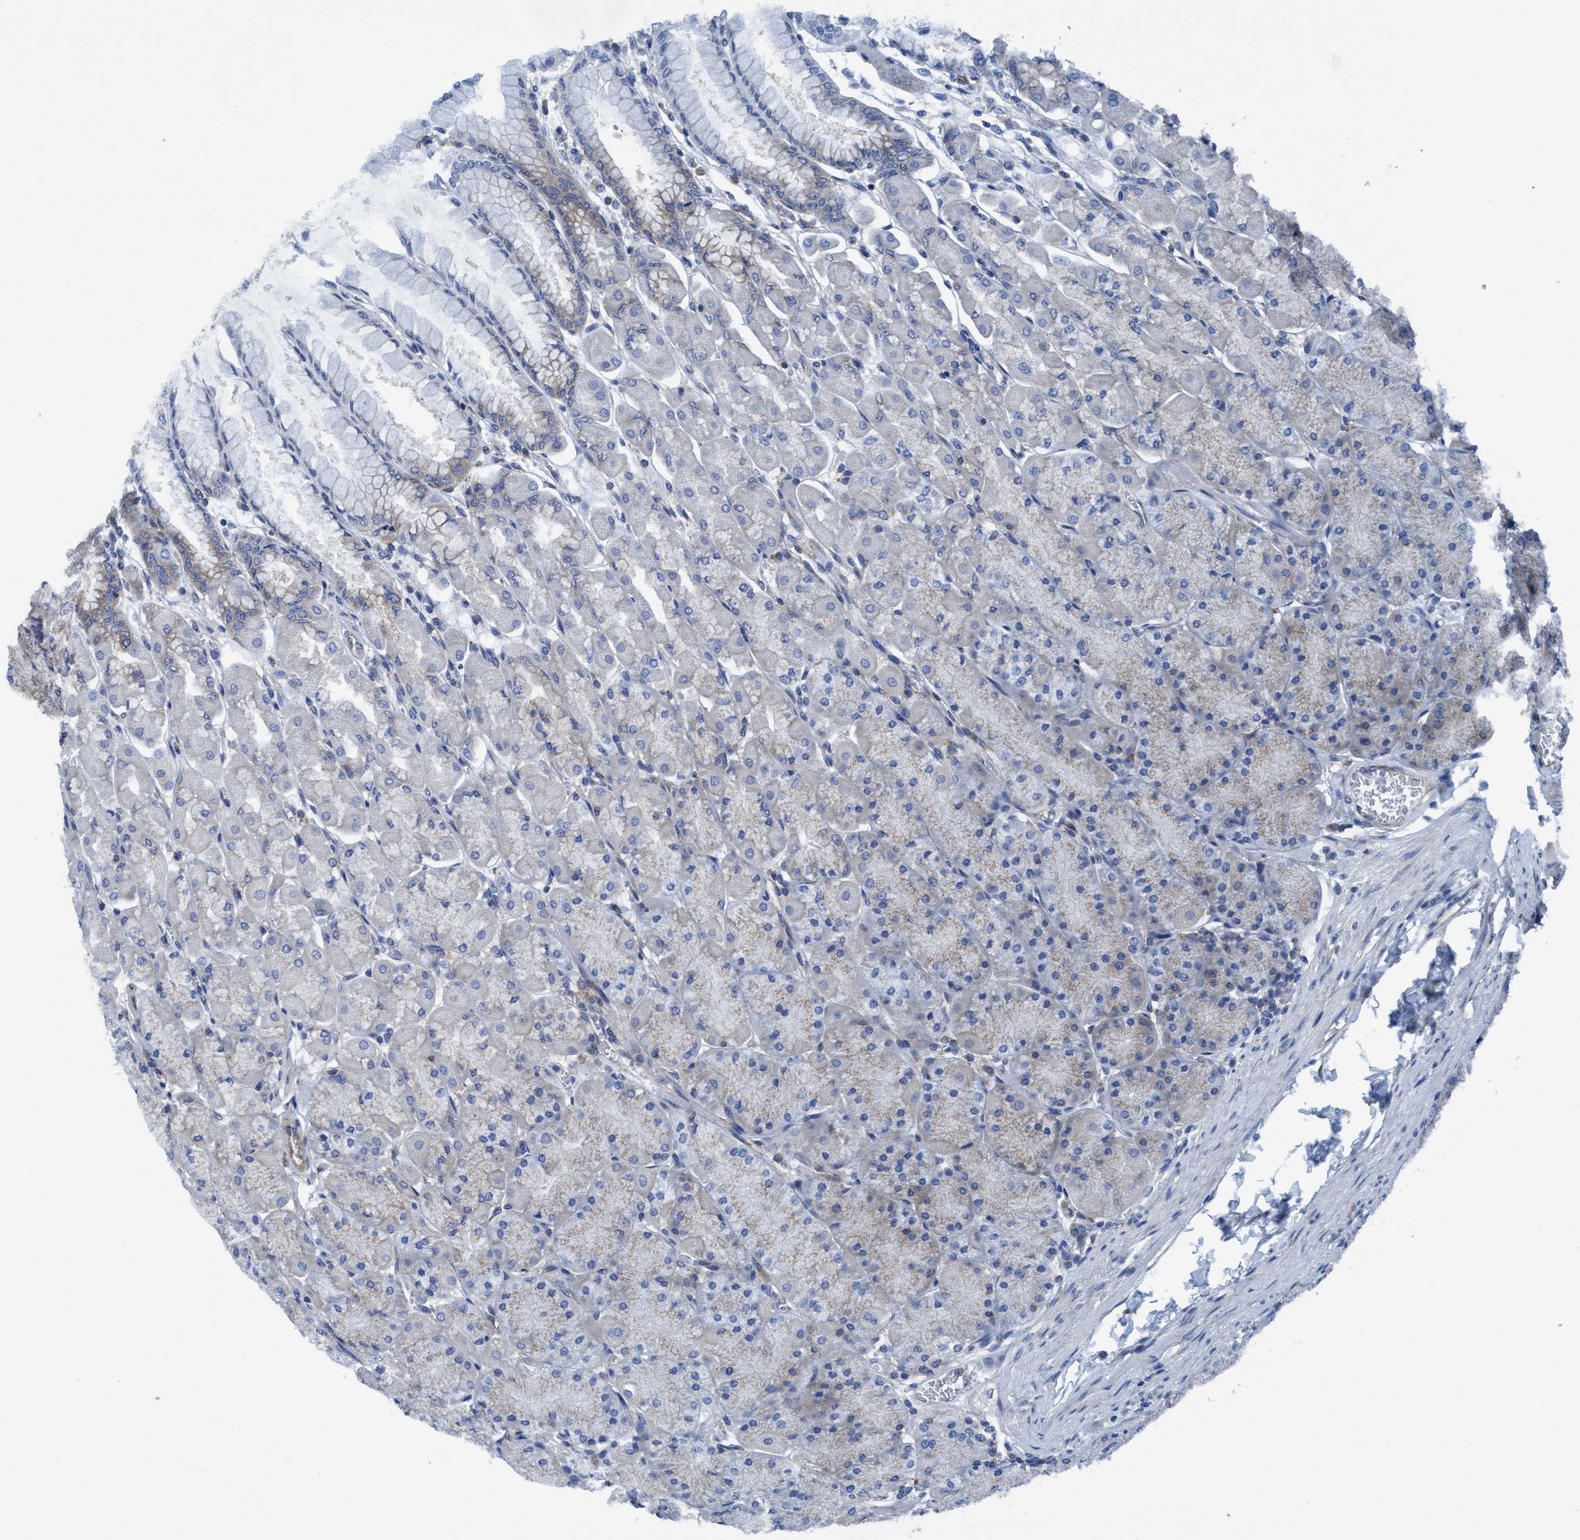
{"staining": {"intensity": "moderate", "quantity": "25%-75%", "location": "cytoplasmic/membranous"}, "tissue": "stomach", "cell_type": "Glandular cells", "image_type": "normal", "snomed": [{"axis": "morphology", "description": "Normal tissue, NOS"}, {"axis": "topography", "description": "Stomach, upper"}], "caption": "Immunohistochemistry photomicrograph of unremarkable stomach: stomach stained using immunohistochemistry (IHC) shows medium levels of moderate protein expression localized specifically in the cytoplasmic/membranous of glandular cells, appearing as a cytoplasmic/membranous brown color.", "gene": "NMT1", "patient": {"sex": "female", "age": 56}}